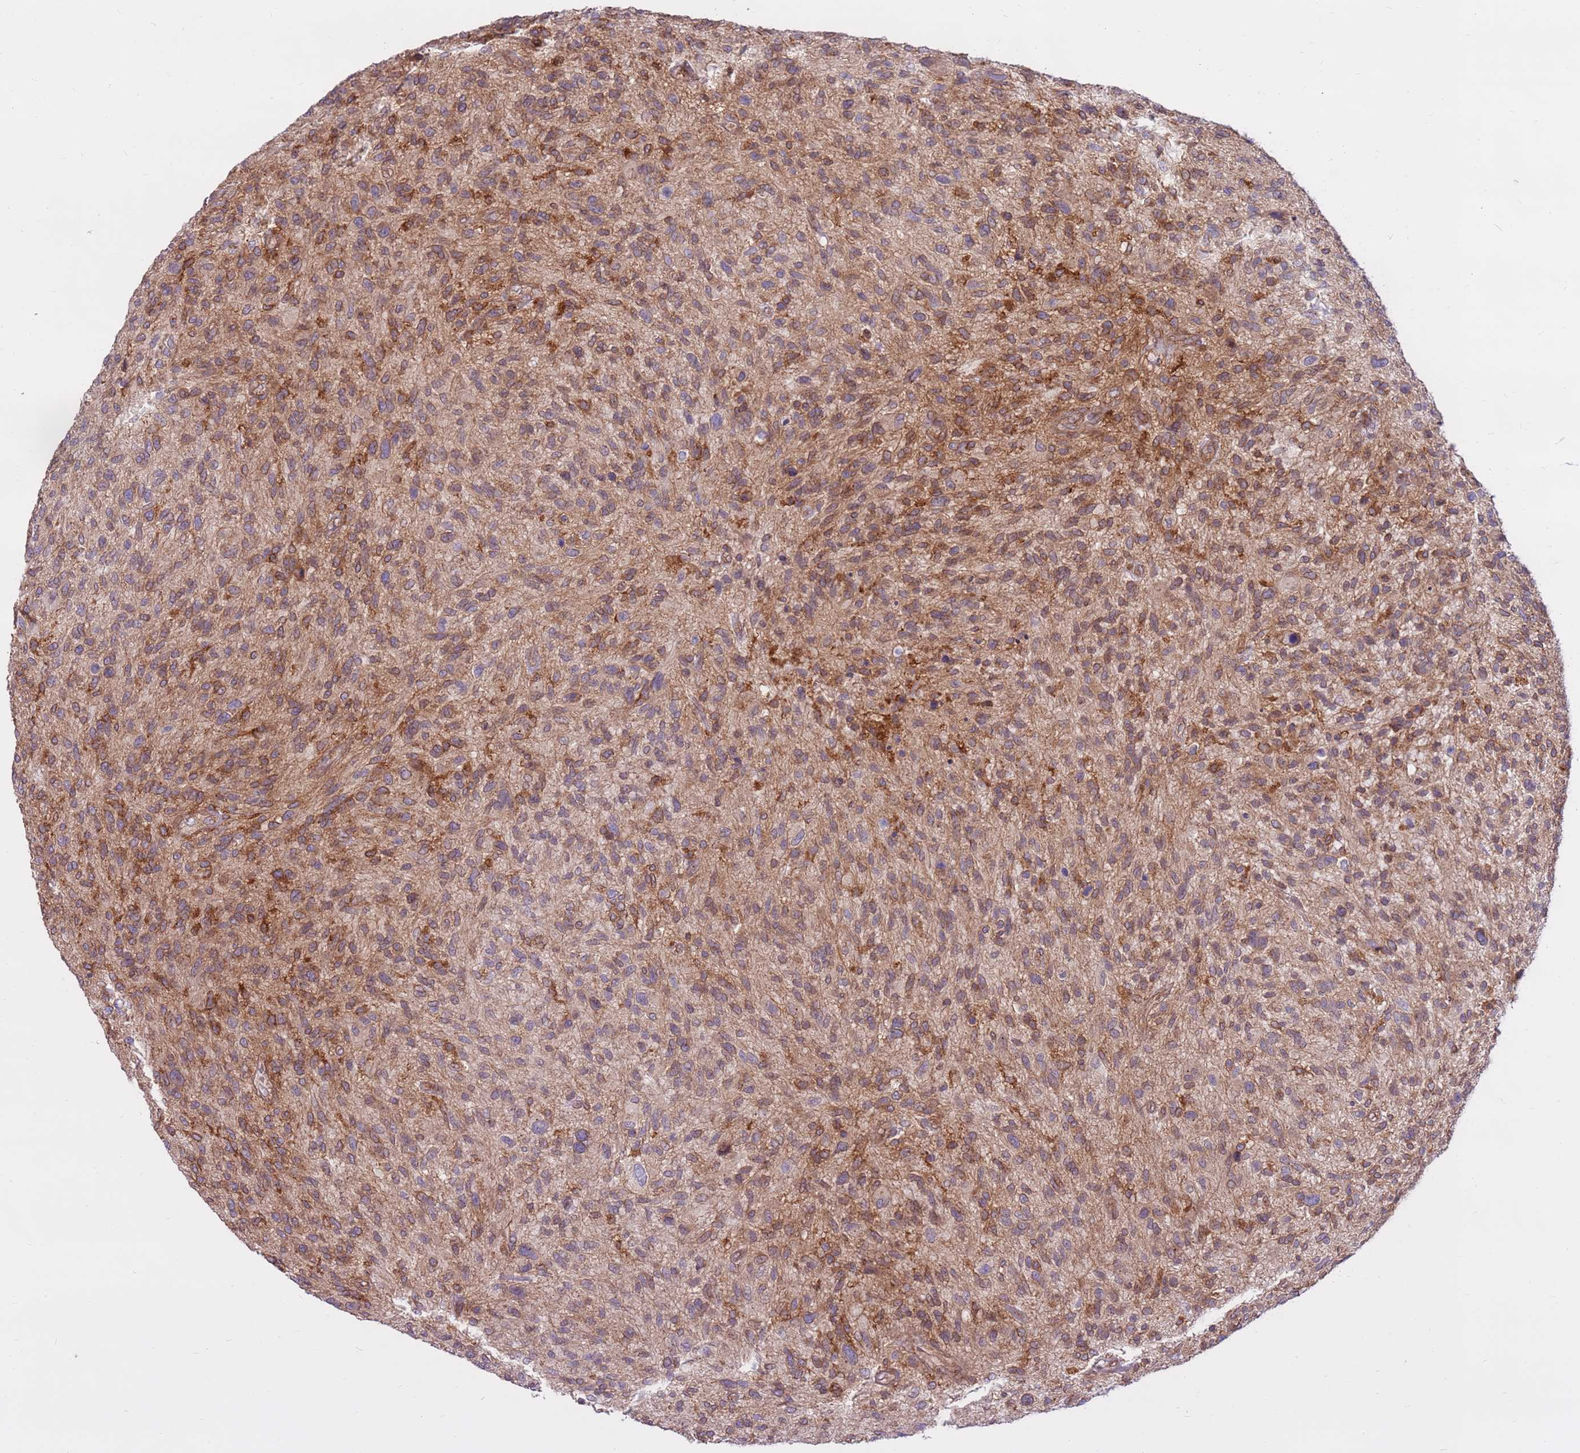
{"staining": {"intensity": "strong", "quantity": "25%-75%", "location": "cytoplasmic/membranous"}, "tissue": "glioma", "cell_type": "Tumor cells", "image_type": "cancer", "snomed": [{"axis": "morphology", "description": "Glioma, malignant, High grade"}, {"axis": "topography", "description": "Brain"}], "caption": "Immunohistochemical staining of human malignant high-grade glioma shows strong cytoplasmic/membranous protein staining in about 25%-75% of tumor cells.", "gene": "DDX19B", "patient": {"sex": "male", "age": 47}}